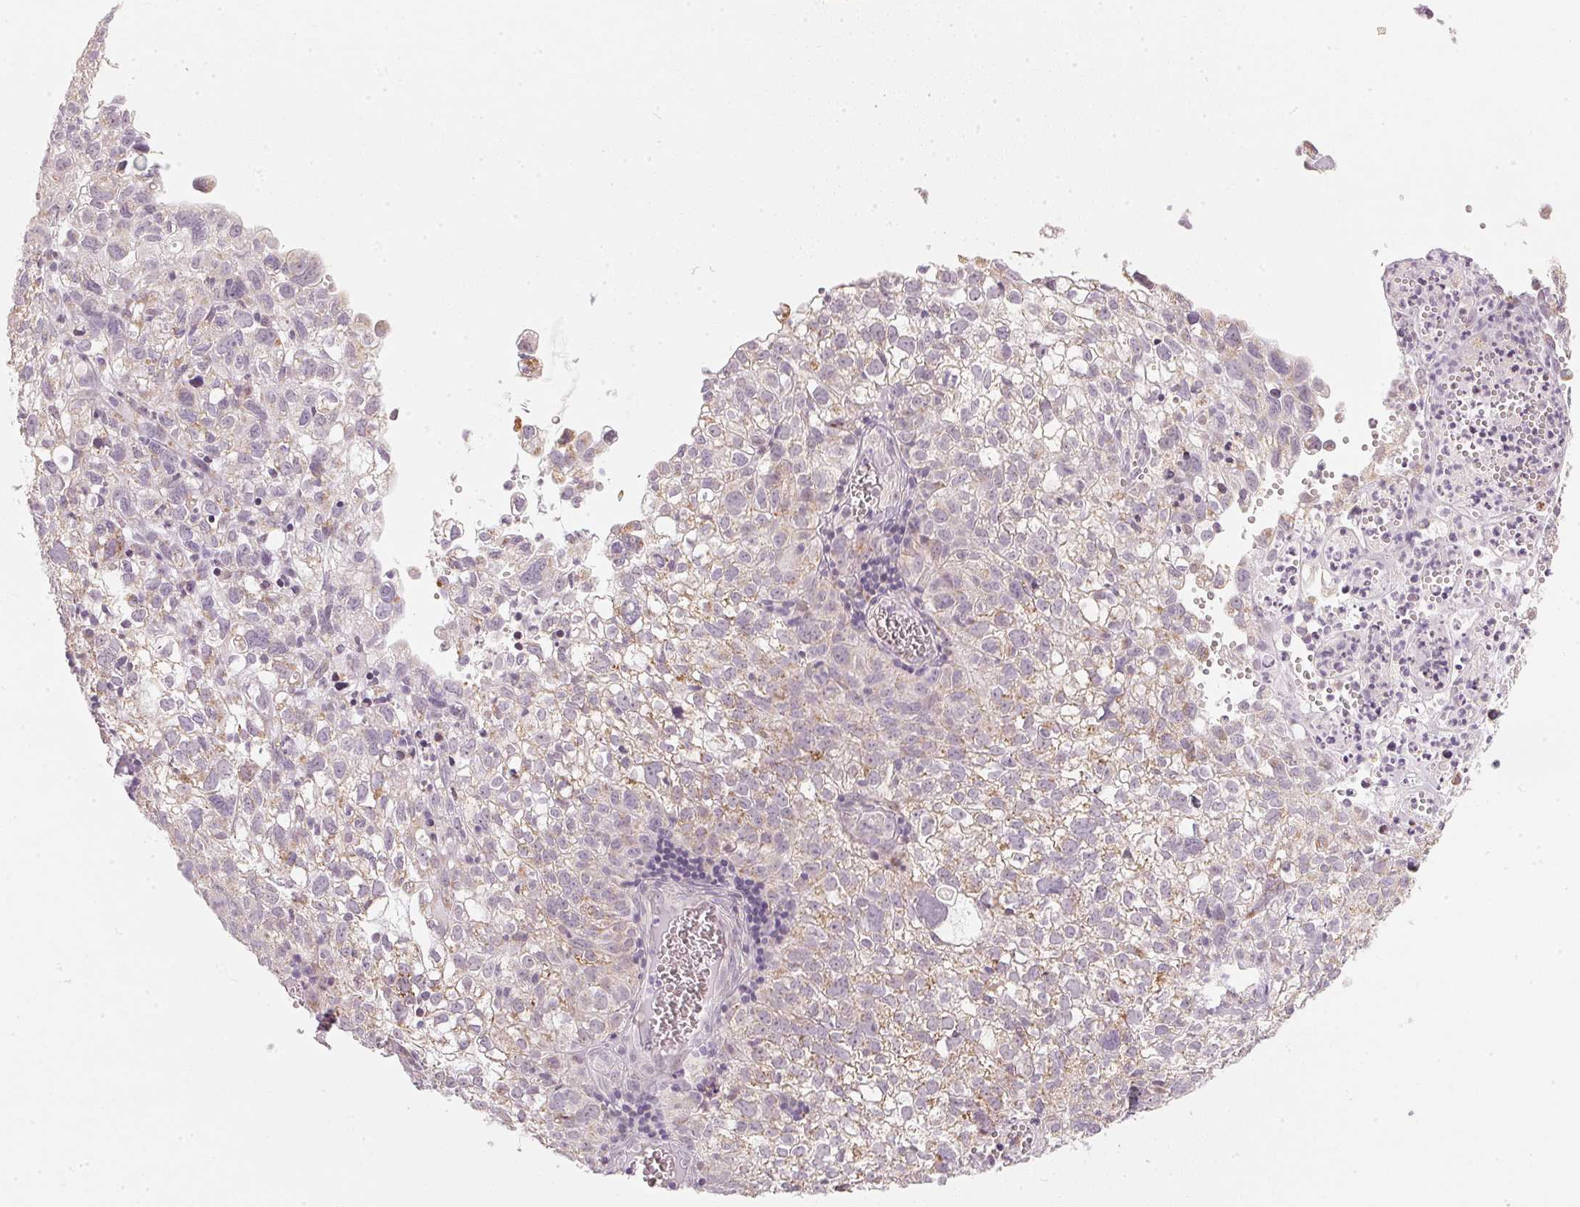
{"staining": {"intensity": "moderate", "quantity": "25%-75%", "location": "cytoplasmic/membranous"}, "tissue": "cervical cancer", "cell_type": "Tumor cells", "image_type": "cancer", "snomed": [{"axis": "morphology", "description": "Squamous cell carcinoma, NOS"}, {"axis": "topography", "description": "Cervix"}], "caption": "Immunohistochemical staining of human cervical cancer (squamous cell carcinoma) reveals moderate cytoplasmic/membranous protein positivity in approximately 25%-75% of tumor cells.", "gene": "COQ7", "patient": {"sex": "female", "age": 55}}